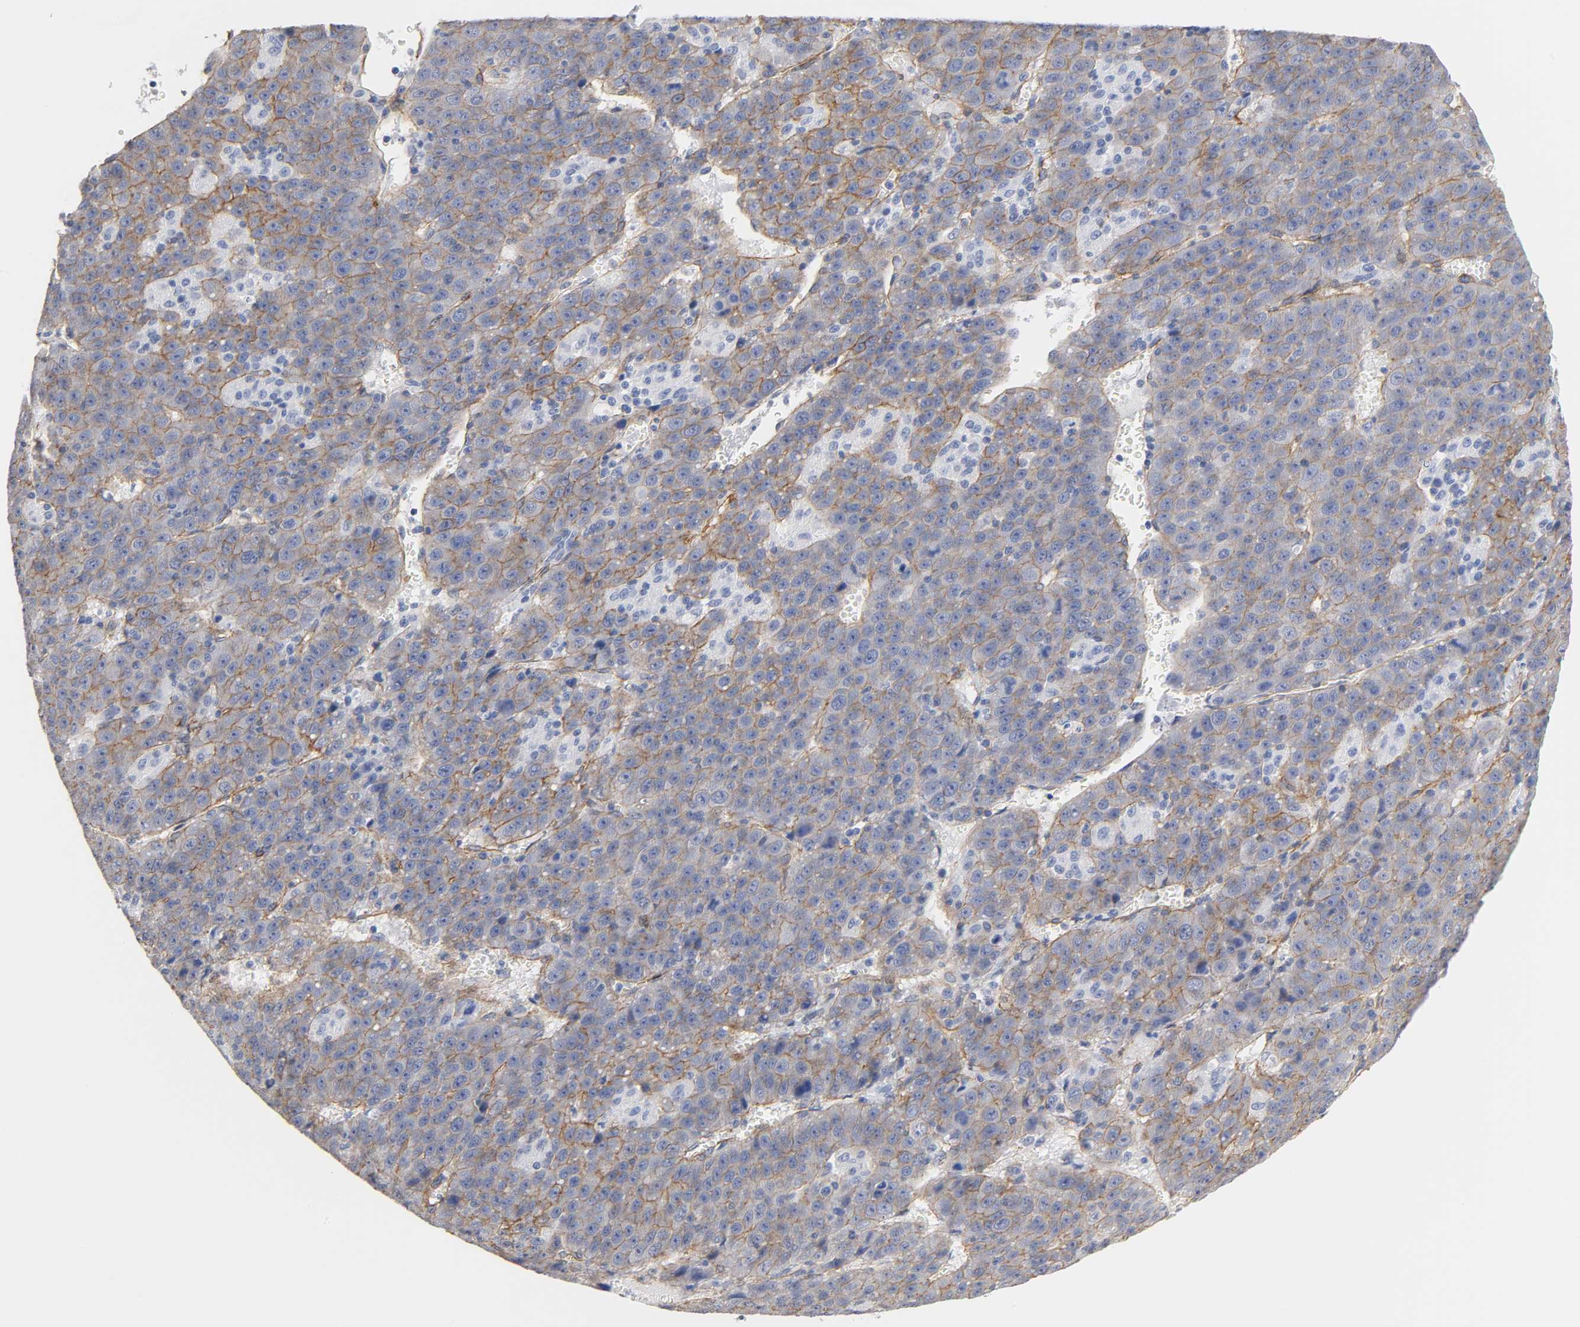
{"staining": {"intensity": "moderate", "quantity": ">75%", "location": "cytoplasmic/membranous"}, "tissue": "liver cancer", "cell_type": "Tumor cells", "image_type": "cancer", "snomed": [{"axis": "morphology", "description": "Carcinoma, Hepatocellular, NOS"}, {"axis": "topography", "description": "Liver"}], "caption": "Protein staining reveals moderate cytoplasmic/membranous expression in about >75% of tumor cells in liver cancer.", "gene": "SPTAN1", "patient": {"sex": "female", "age": 53}}